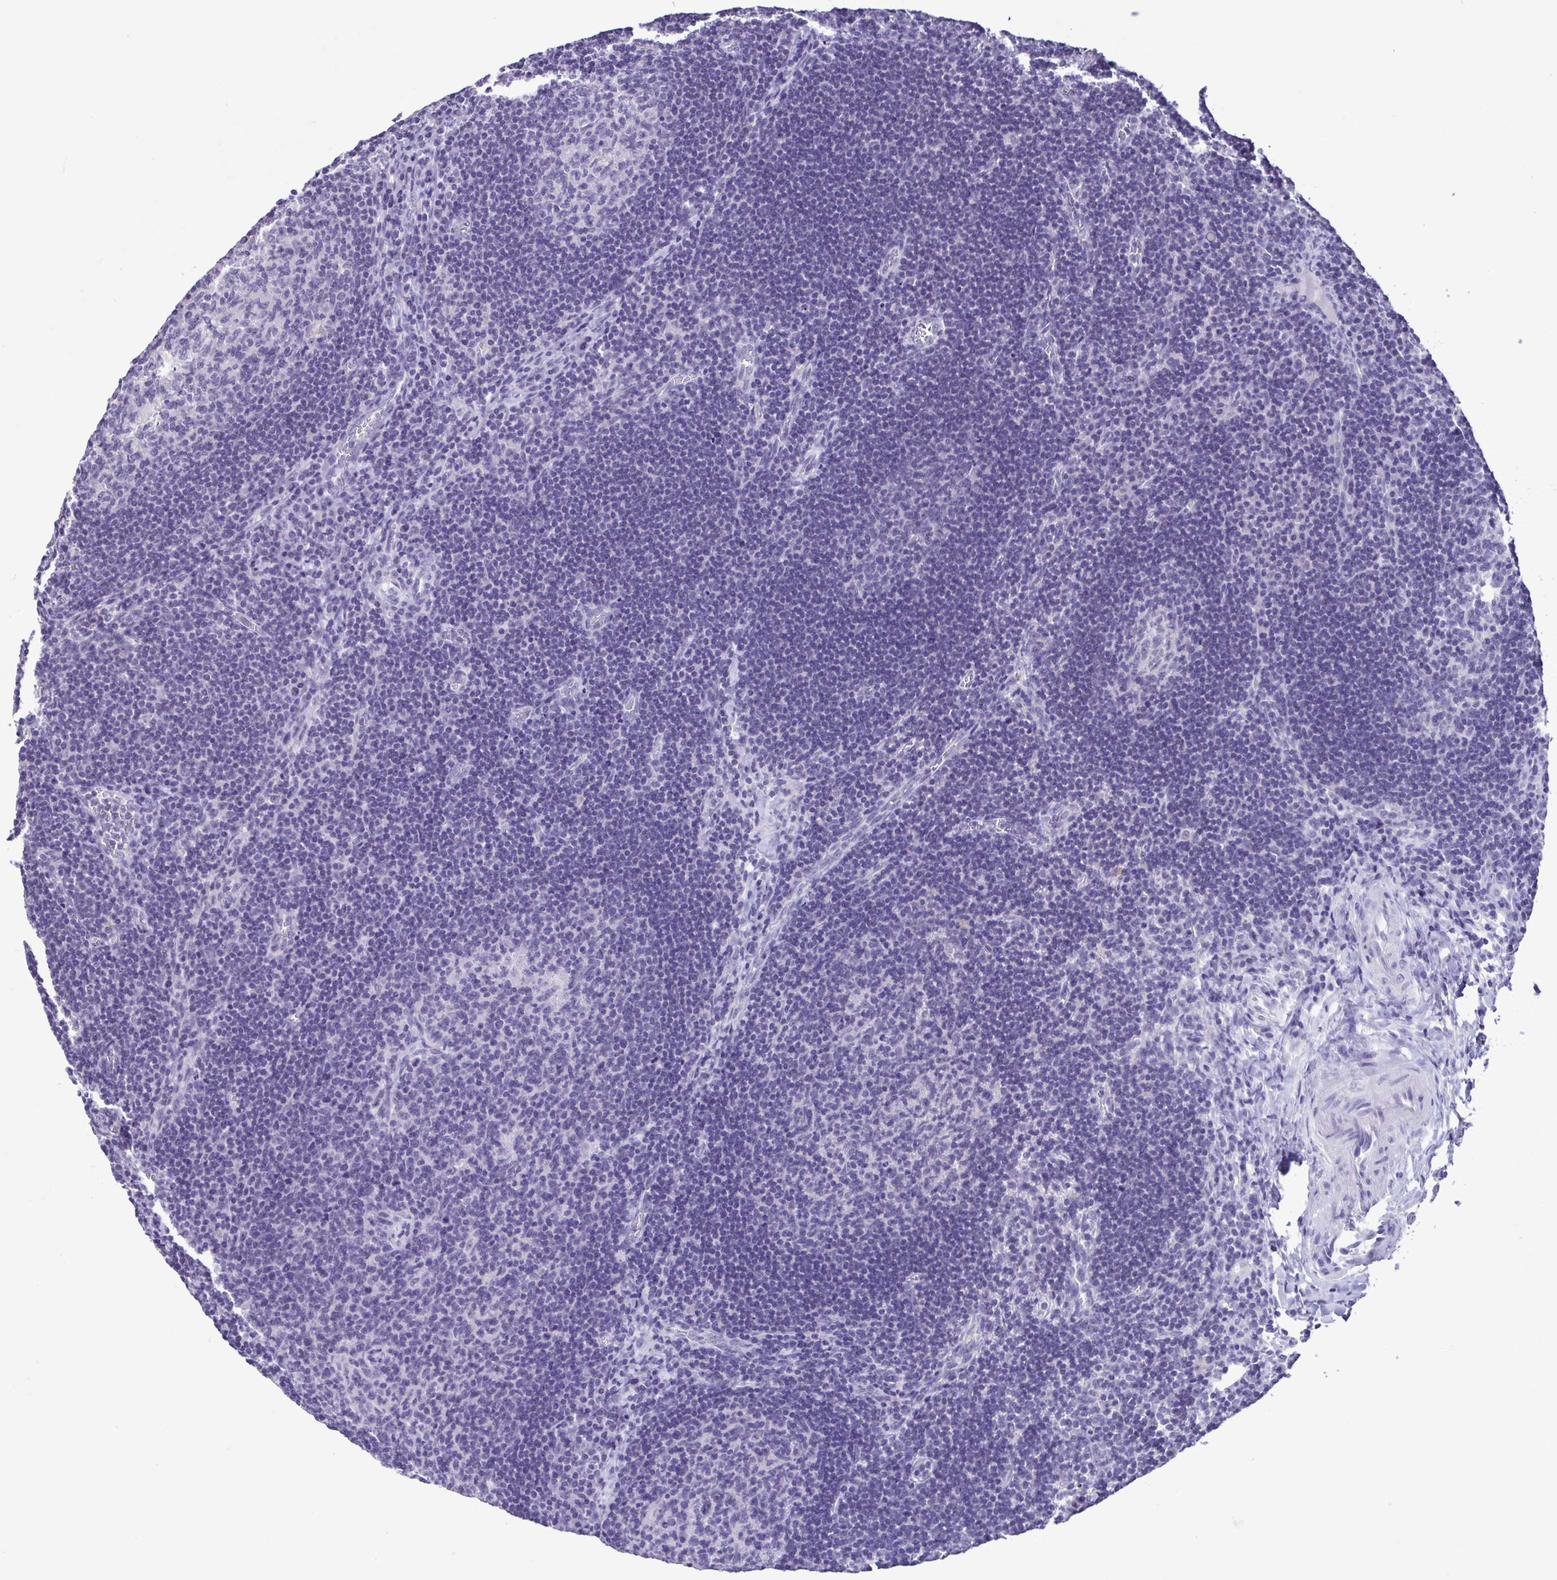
{"staining": {"intensity": "negative", "quantity": "none", "location": "none"}, "tissue": "lymph node", "cell_type": "Germinal center cells", "image_type": "normal", "snomed": [{"axis": "morphology", "description": "Normal tissue, NOS"}, {"axis": "topography", "description": "Lymph node"}], "caption": "DAB immunohistochemical staining of unremarkable human lymph node demonstrates no significant expression in germinal center cells.", "gene": "CBY2", "patient": {"sex": "male", "age": 67}}